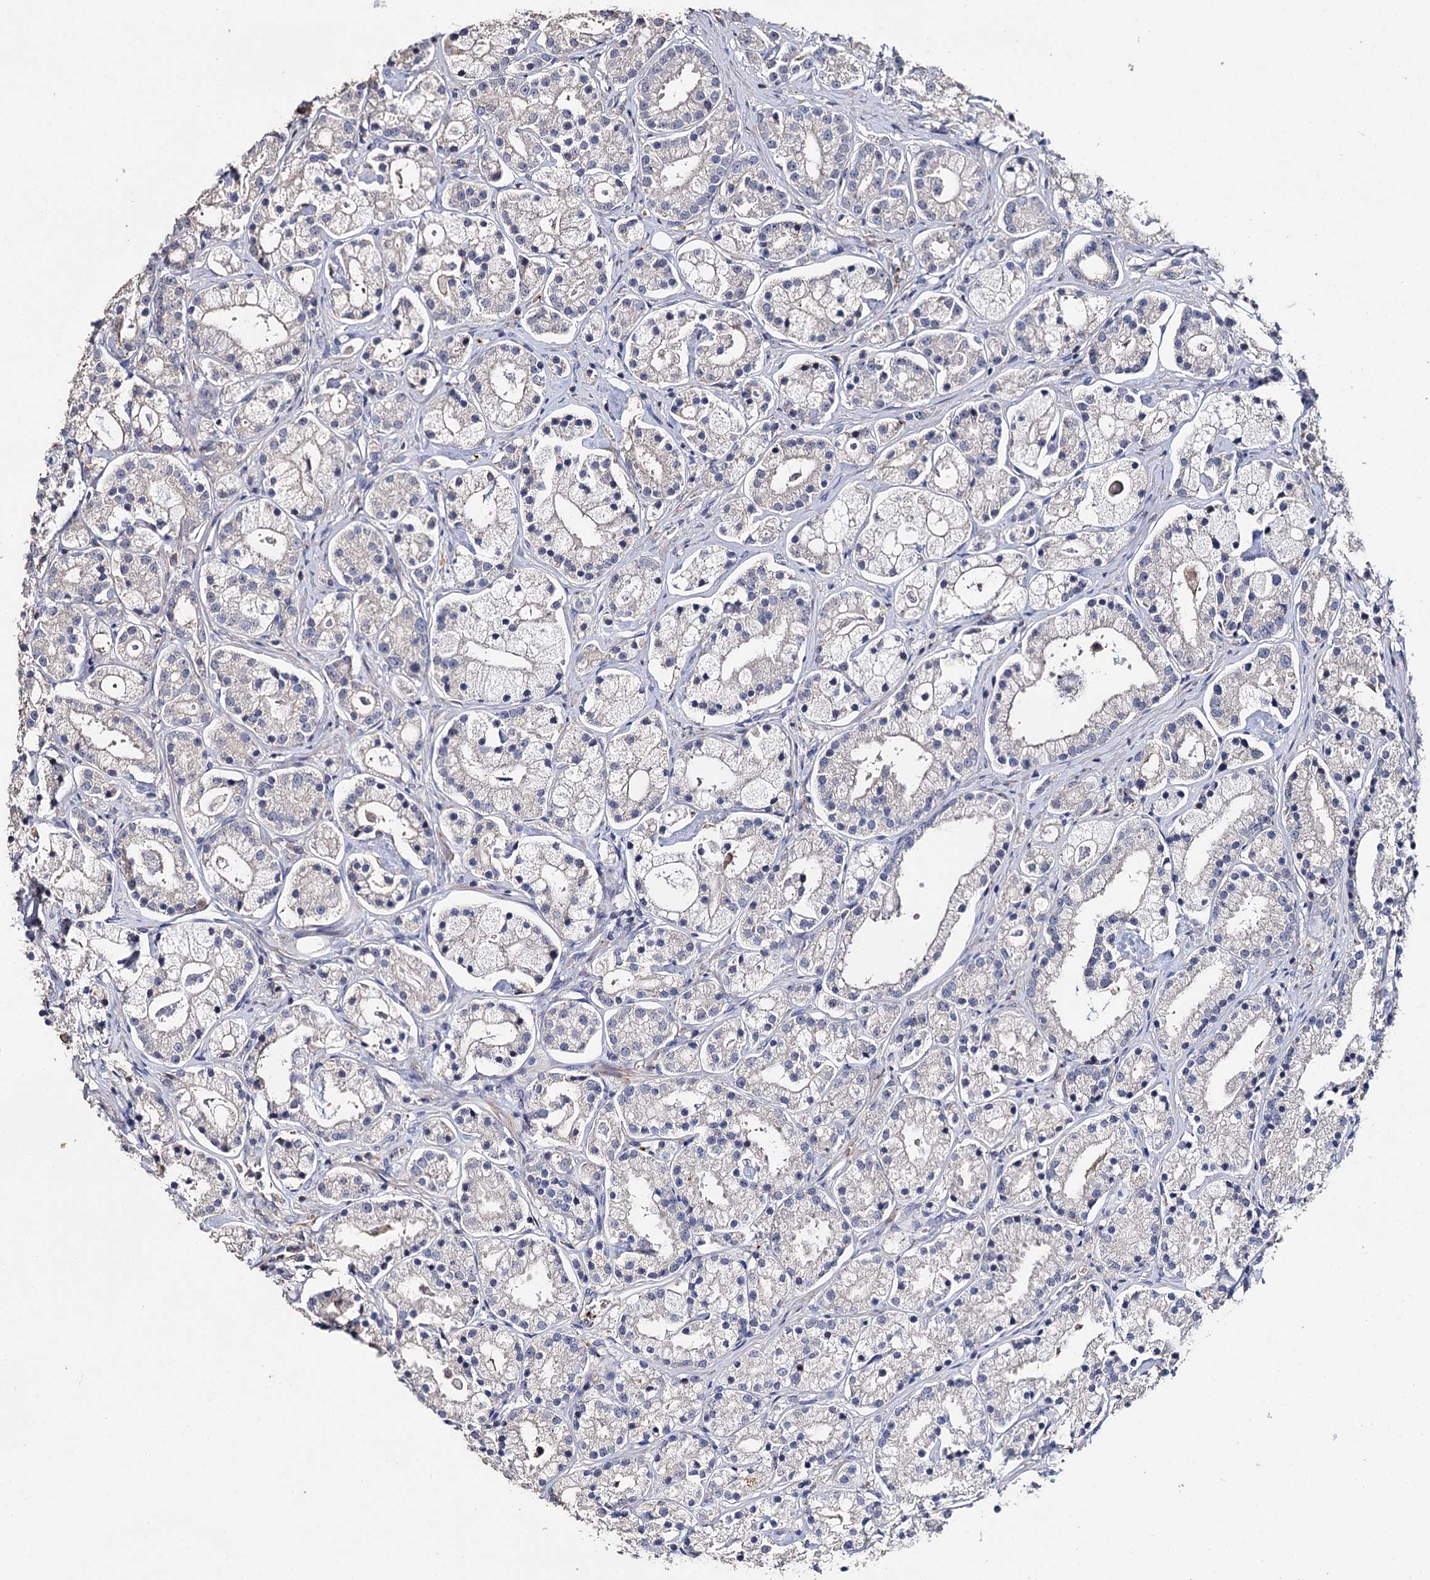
{"staining": {"intensity": "negative", "quantity": "none", "location": "none"}, "tissue": "prostate cancer", "cell_type": "Tumor cells", "image_type": "cancer", "snomed": [{"axis": "morphology", "description": "Adenocarcinoma, High grade"}, {"axis": "topography", "description": "Prostate"}], "caption": "There is no significant positivity in tumor cells of prostate cancer (adenocarcinoma (high-grade)).", "gene": "DNAH6", "patient": {"sex": "male", "age": 69}}